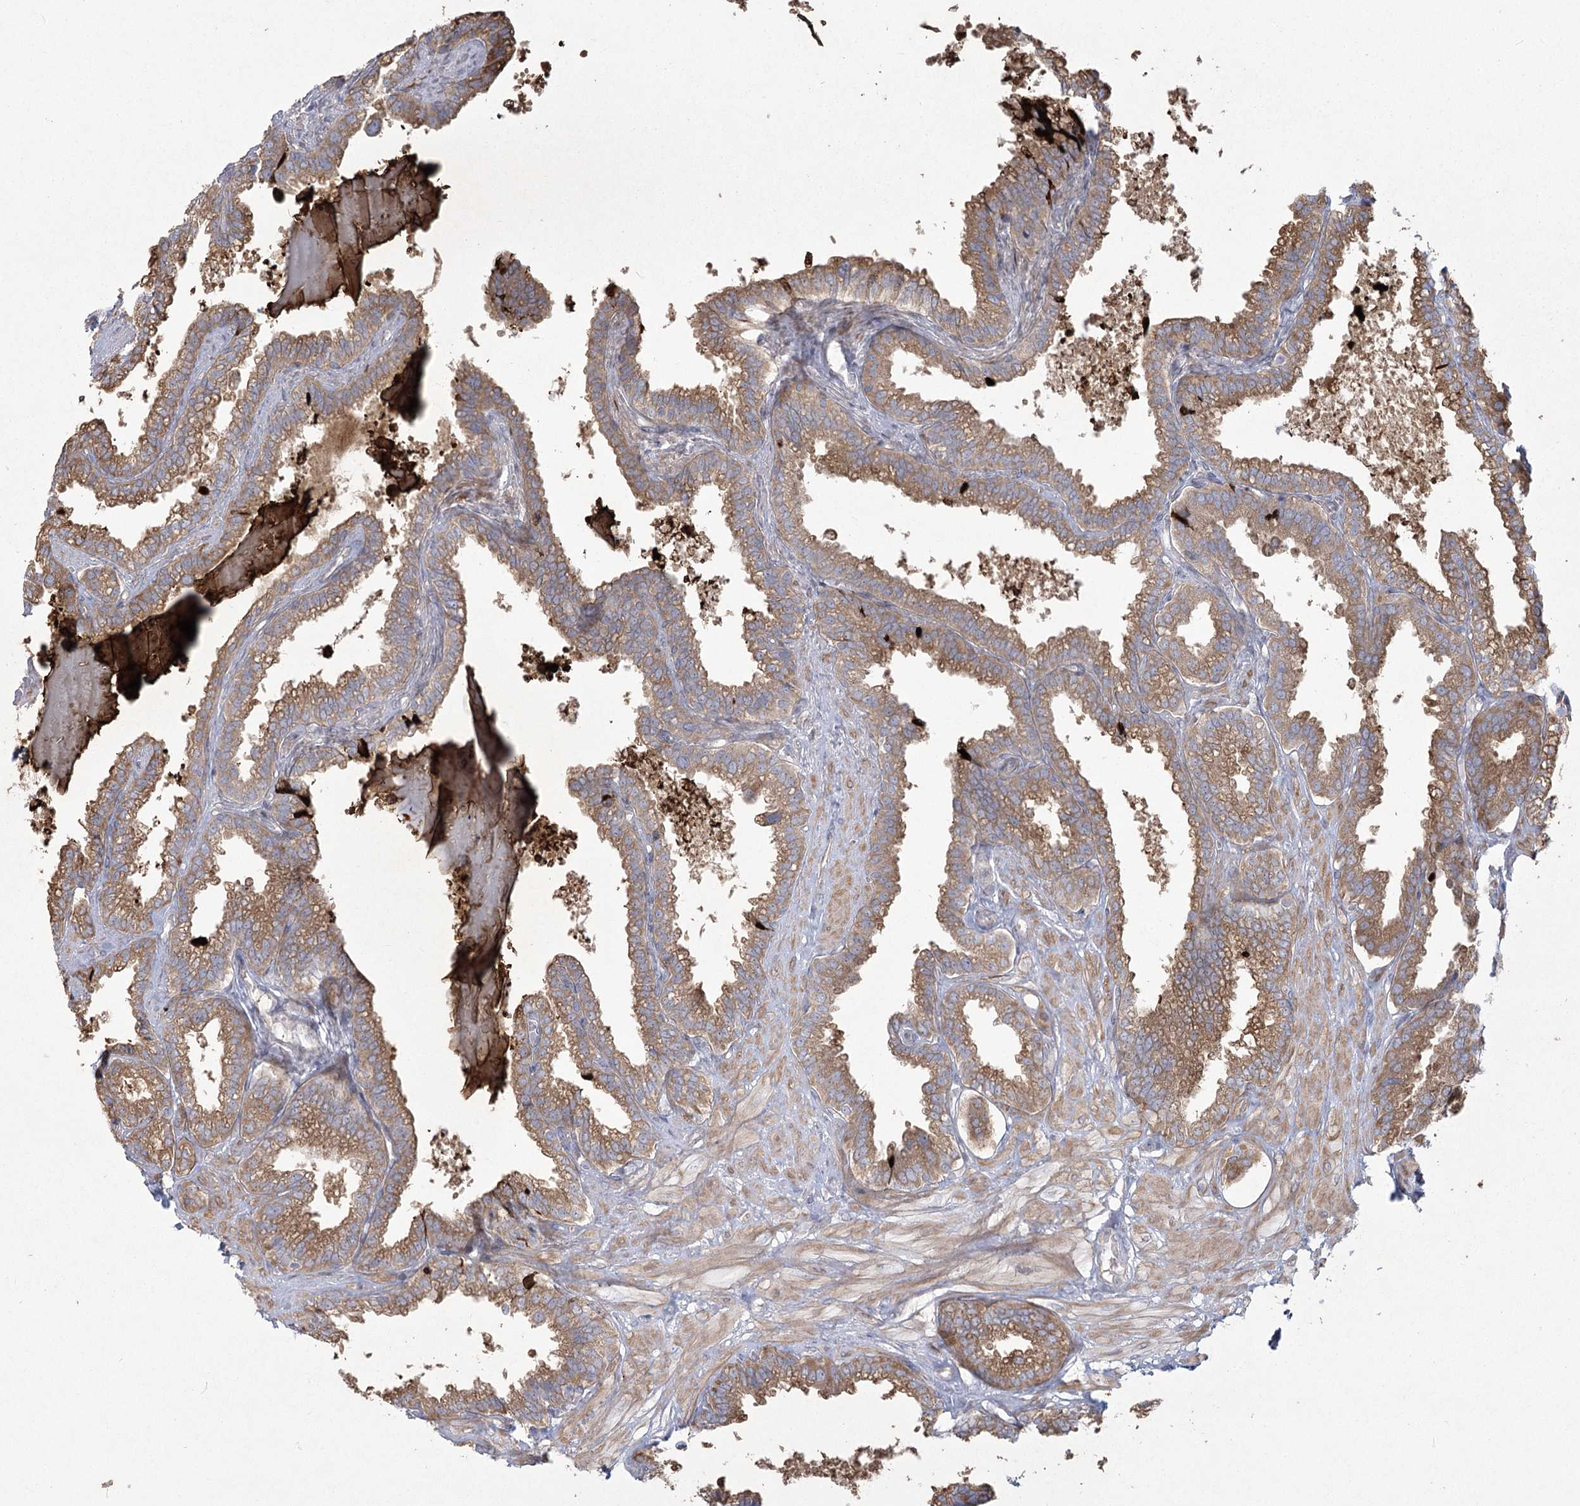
{"staining": {"intensity": "moderate", "quantity": ">75%", "location": "cytoplasmic/membranous"}, "tissue": "seminal vesicle", "cell_type": "Glandular cells", "image_type": "normal", "snomed": [{"axis": "morphology", "description": "Normal tissue, NOS"}, {"axis": "topography", "description": "Seminal veicle"}], "caption": "This image reveals IHC staining of unremarkable seminal vesicle, with medium moderate cytoplasmic/membranous expression in about >75% of glandular cells.", "gene": "CAMTA1", "patient": {"sex": "male", "age": 46}}